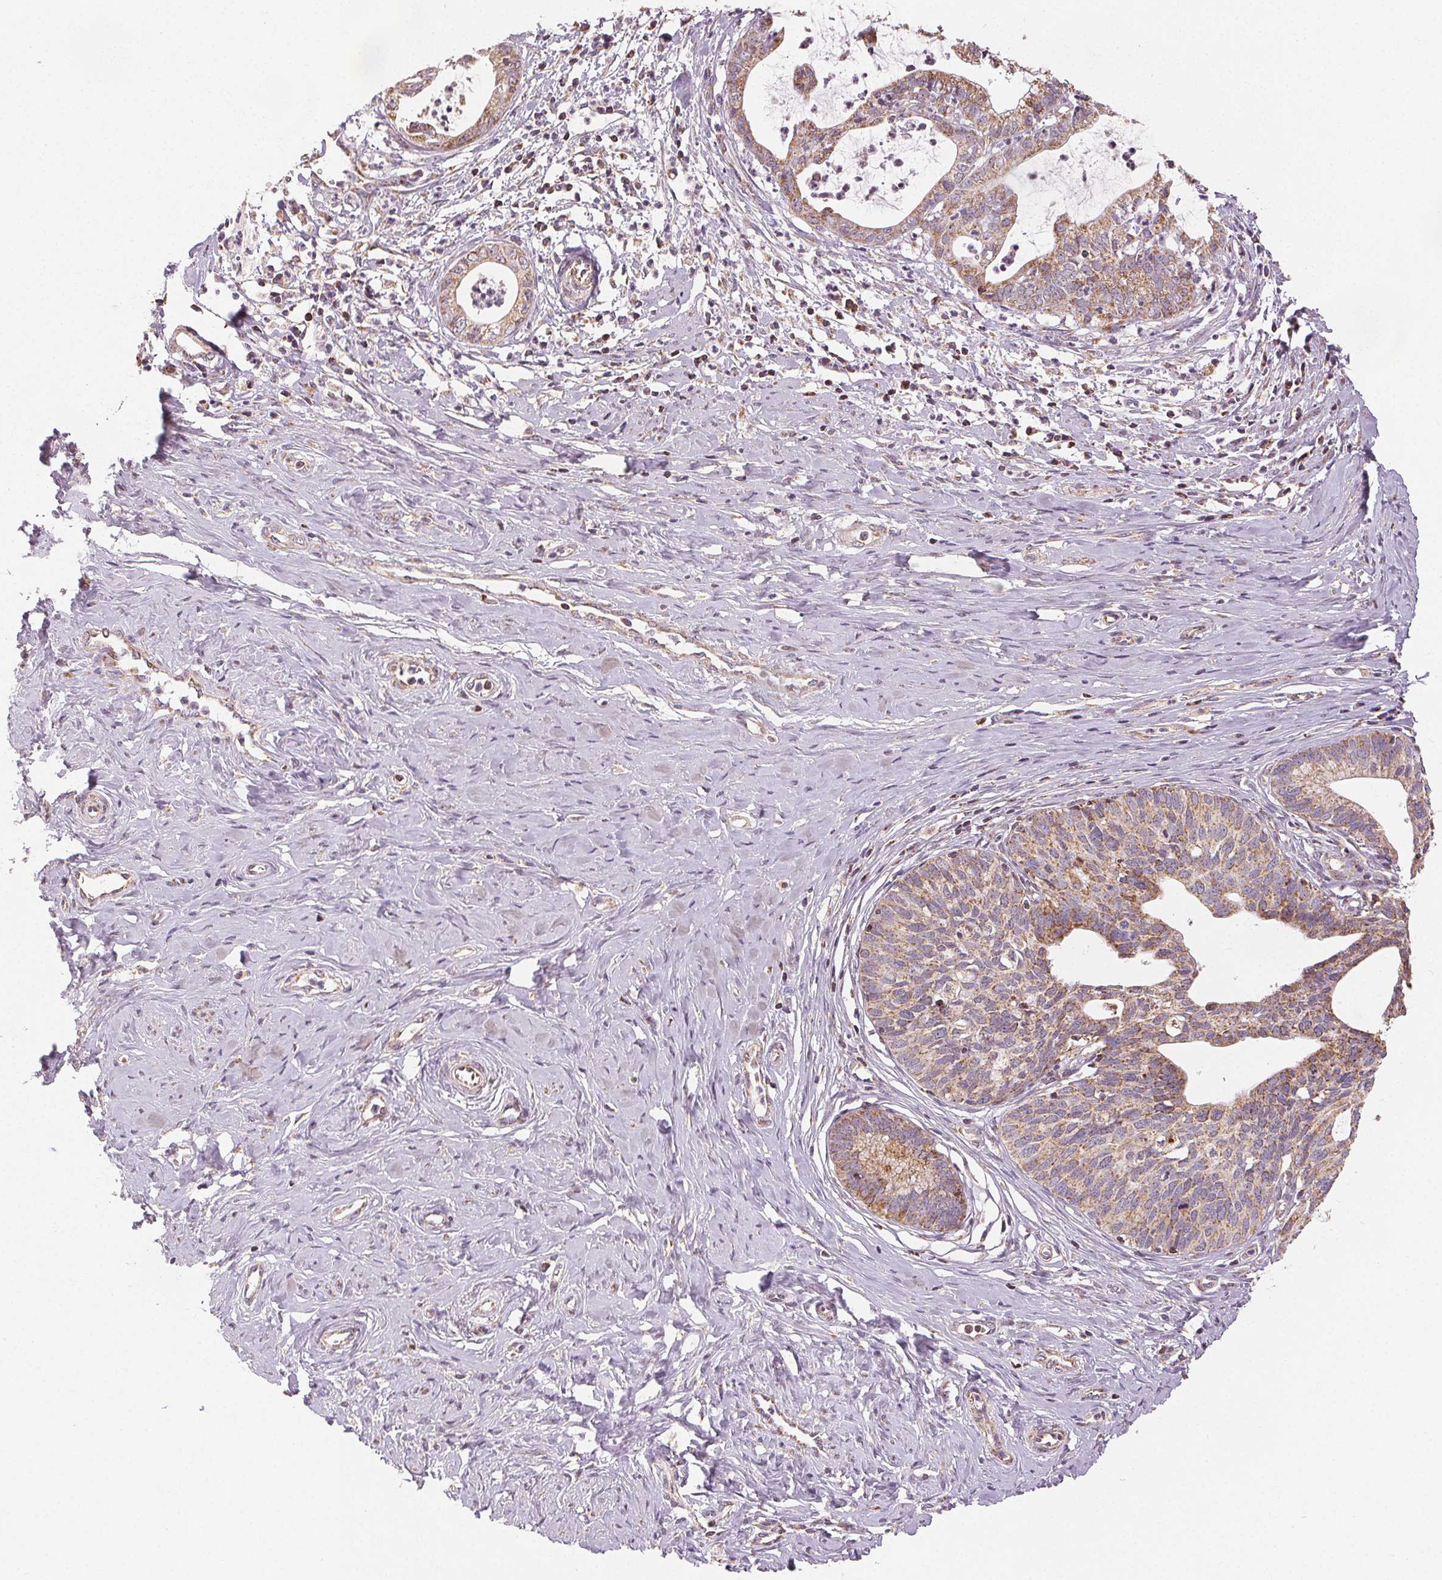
{"staining": {"intensity": "moderate", "quantity": ">75%", "location": "cytoplasmic/membranous"}, "tissue": "cervical cancer", "cell_type": "Tumor cells", "image_type": "cancer", "snomed": [{"axis": "morphology", "description": "Normal tissue, NOS"}, {"axis": "morphology", "description": "Adenocarcinoma, NOS"}, {"axis": "topography", "description": "Cervix"}], "caption": "Adenocarcinoma (cervical) stained for a protein (brown) shows moderate cytoplasmic/membranous positive staining in about >75% of tumor cells.", "gene": "SDHB", "patient": {"sex": "female", "age": 38}}